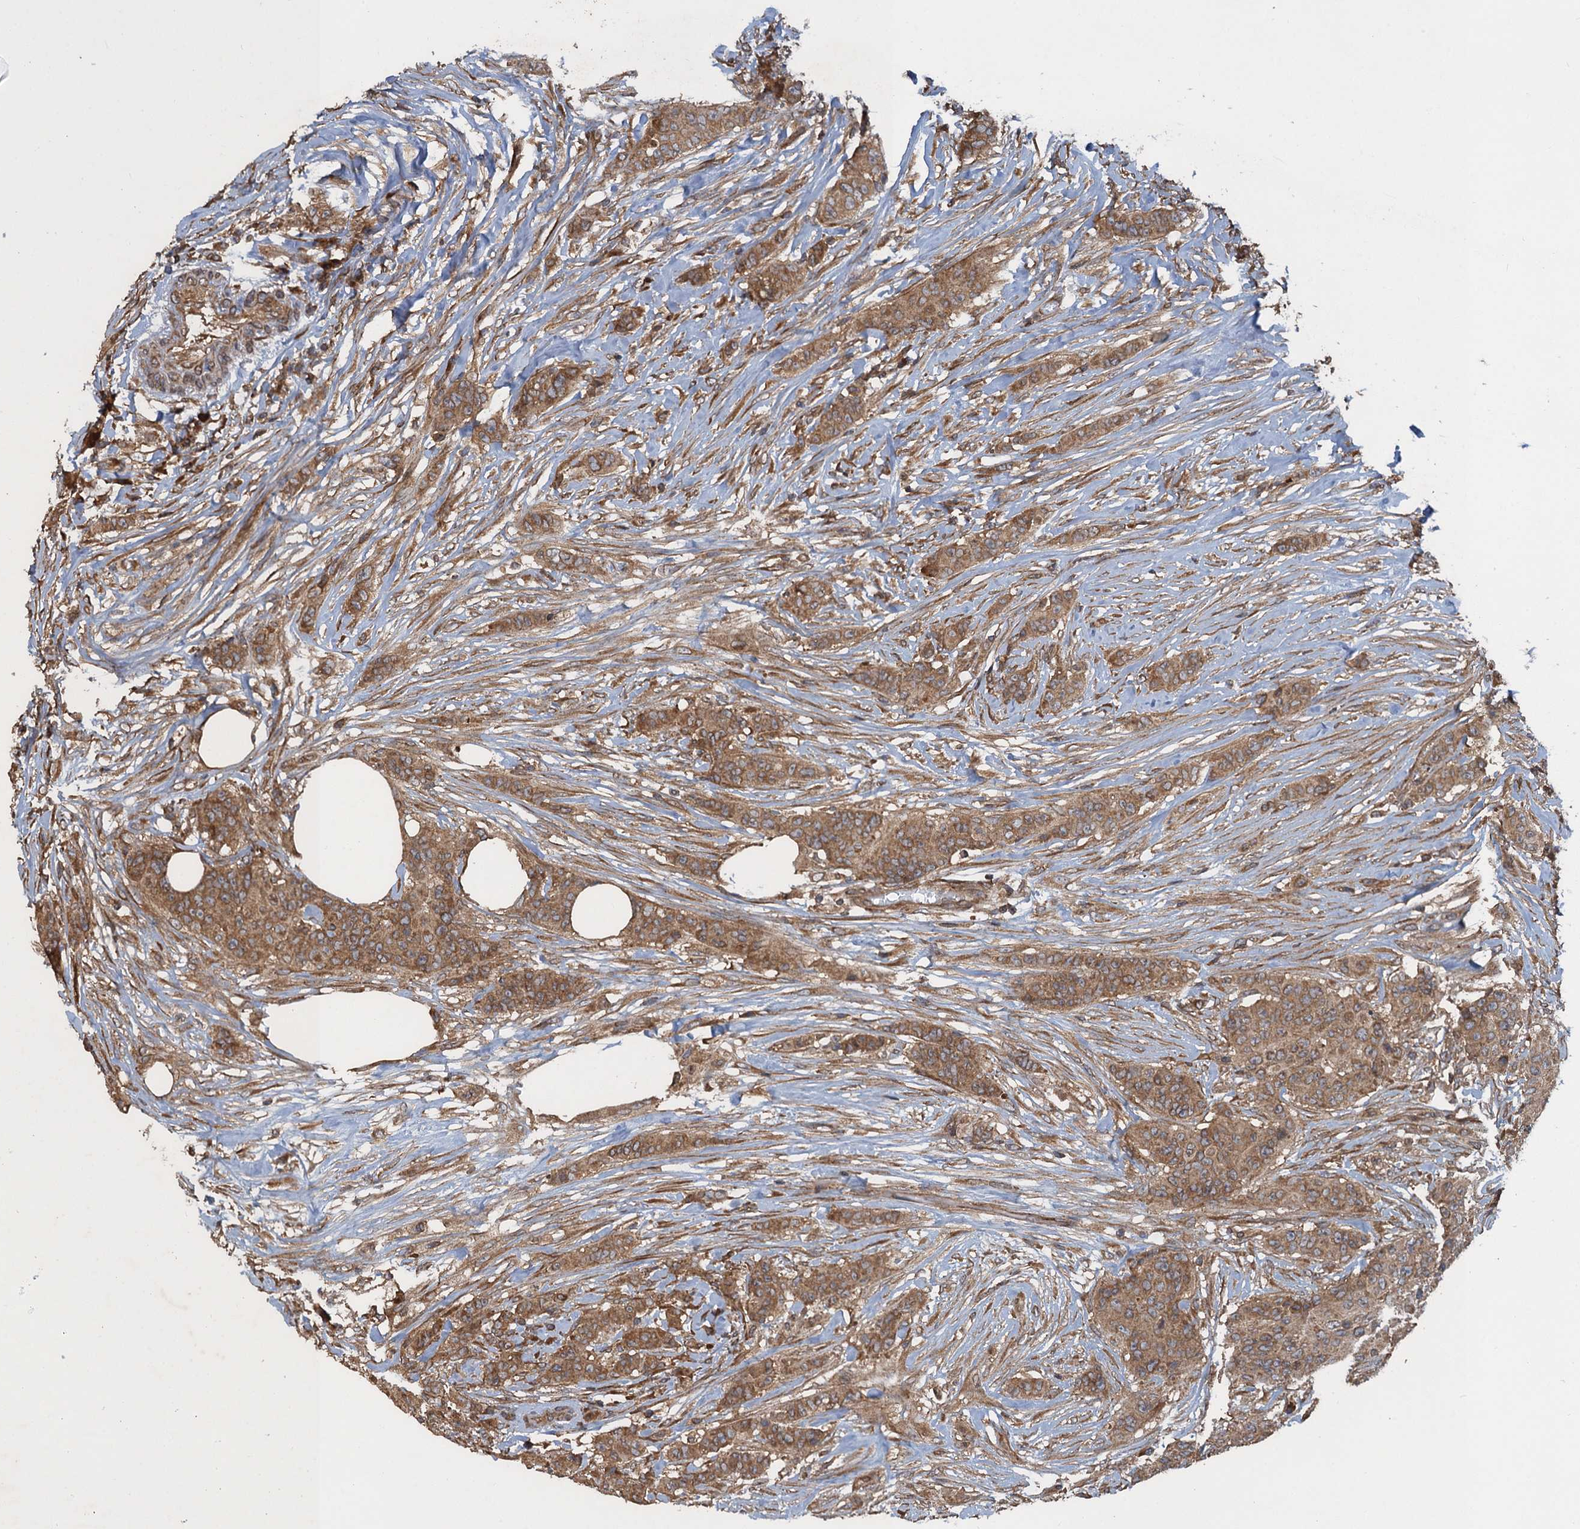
{"staining": {"intensity": "moderate", "quantity": ">75%", "location": "cytoplasmic/membranous"}, "tissue": "breast cancer", "cell_type": "Tumor cells", "image_type": "cancer", "snomed": [{"axis": "morphology", "description": "Duct carcinoma"}, {"axis": "topography", "description": "Breast"}], "caption": "There is medium levels of moderate cytoplasmic/membranous expression in tumor cells of breast invasive ductal carcinoma, as demonstrated by immunohistochemical staining (brown color).", "gene": "GLE1", "patient": {"sex": "female", "age": 40}}